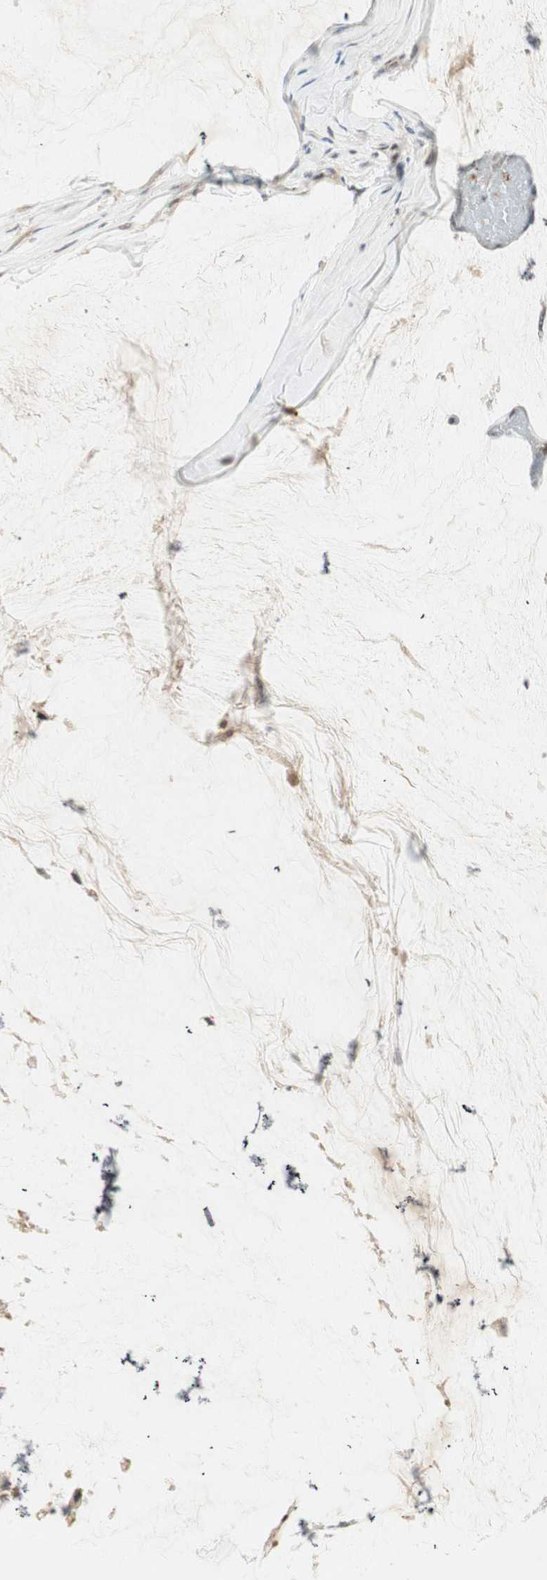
{"staining": {"intensity": "weak", "quantity": "25%-75%", "location": "cytoplasmic/membranous"}, "tissue": "ovarian cancer", "cell_type": "Tumor cells", "image_type": "cancer", "snomed": [{"axis": "morphology", "description": "Cystadenocarcinoma, mucinous, NOS"}, {"axis": "topography", "description": "Ovary"}], "caption": "Tumor cells show weak cytoplasmic/membranous expression in approximately 25%-75% of cells in ovarian cancer.", "gene": "ACSL5", "patient": {"sex": "female", "age": 39}}